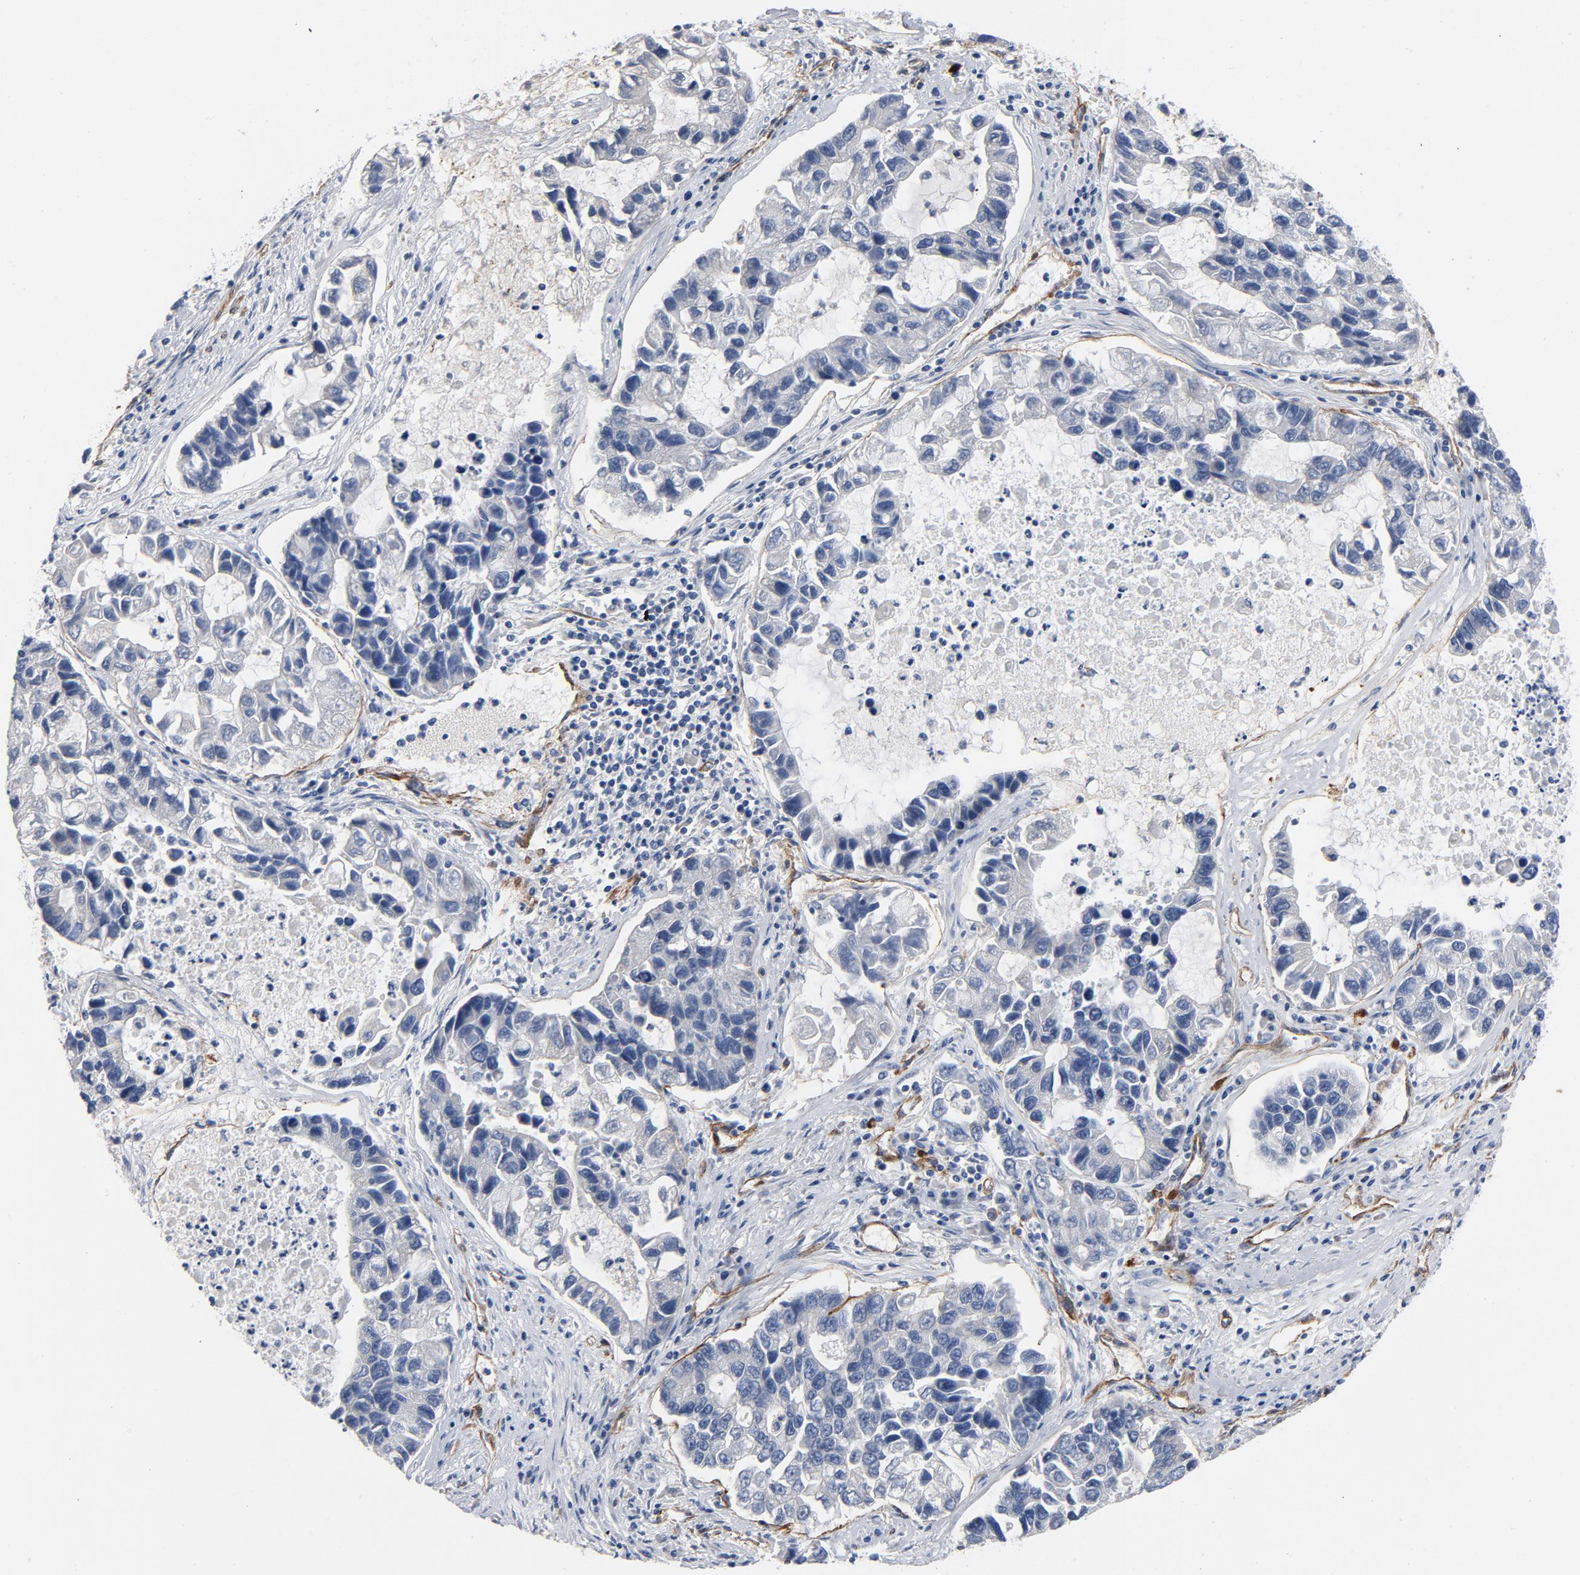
{"staining": {"intensity": "negative", "quantity": "none", "location": "none"}, "tissue": "lung cancer", "cell_type": "Tumor cells", "image_type": "cancer", "snomed": [{"axis": "morphology", "description": "Adenocarcinoma, NOS"}, {"axis": "topography", "description": "Lung"}], "caption": "Immunohistochemistry (IHC) of human lung cancer reveals no staining in tumor cells.", "gene": "LAMC1", "patient": {"sex": "female", "age": 51}}